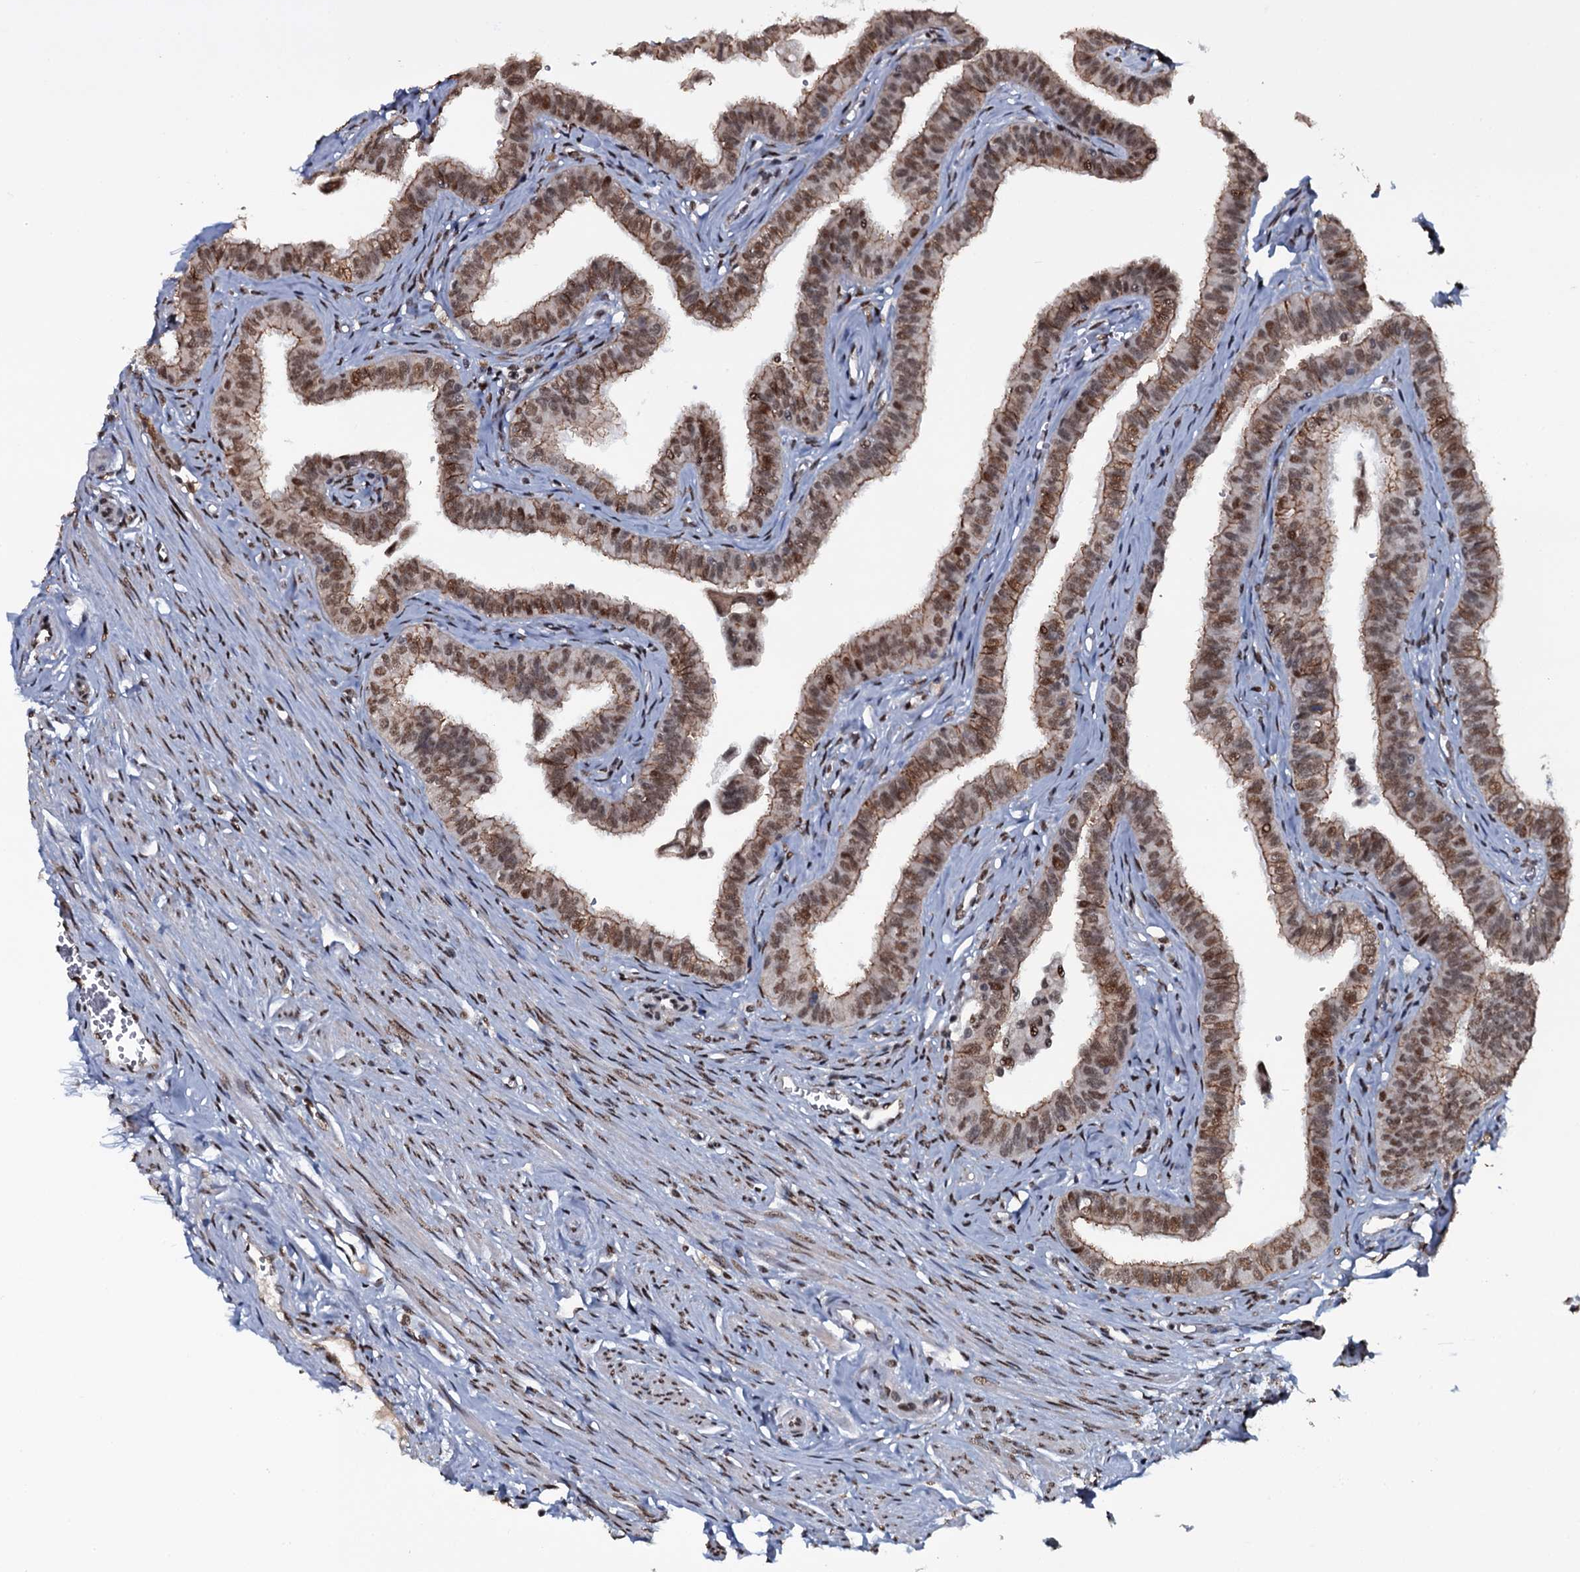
{"staining": {"intensity": "moderate", "quantity": ">75%", "location": "cytoplasmic/membranous,nuclear"}, "tissue": "fallopian tube", "cell_type": "Glandular cells", "image_type": "normal", "snomed": [{"axis": "morphology", "description": "Normal tissue, NOS"}, {"axis": "morphology", "description": "Carcinoma, NOS"}, {"axis": "topography", "description": "Fallopian tube"}, {"axis": "topography", "description": "Ovary"}], "caption": "Benign fallopian tube was stained to show a protein in brown. There is medium levels of moderate cytoplasmic/membranous,nuclear positivity in approximately >75% of glandular cells. The staining was performed using DAB, with brown indicating positive protein expression. Nuclei are stained blue with hematoxylin.", "gene": "SH2D4B", "patient": {"sex": "female", "age": 59}}